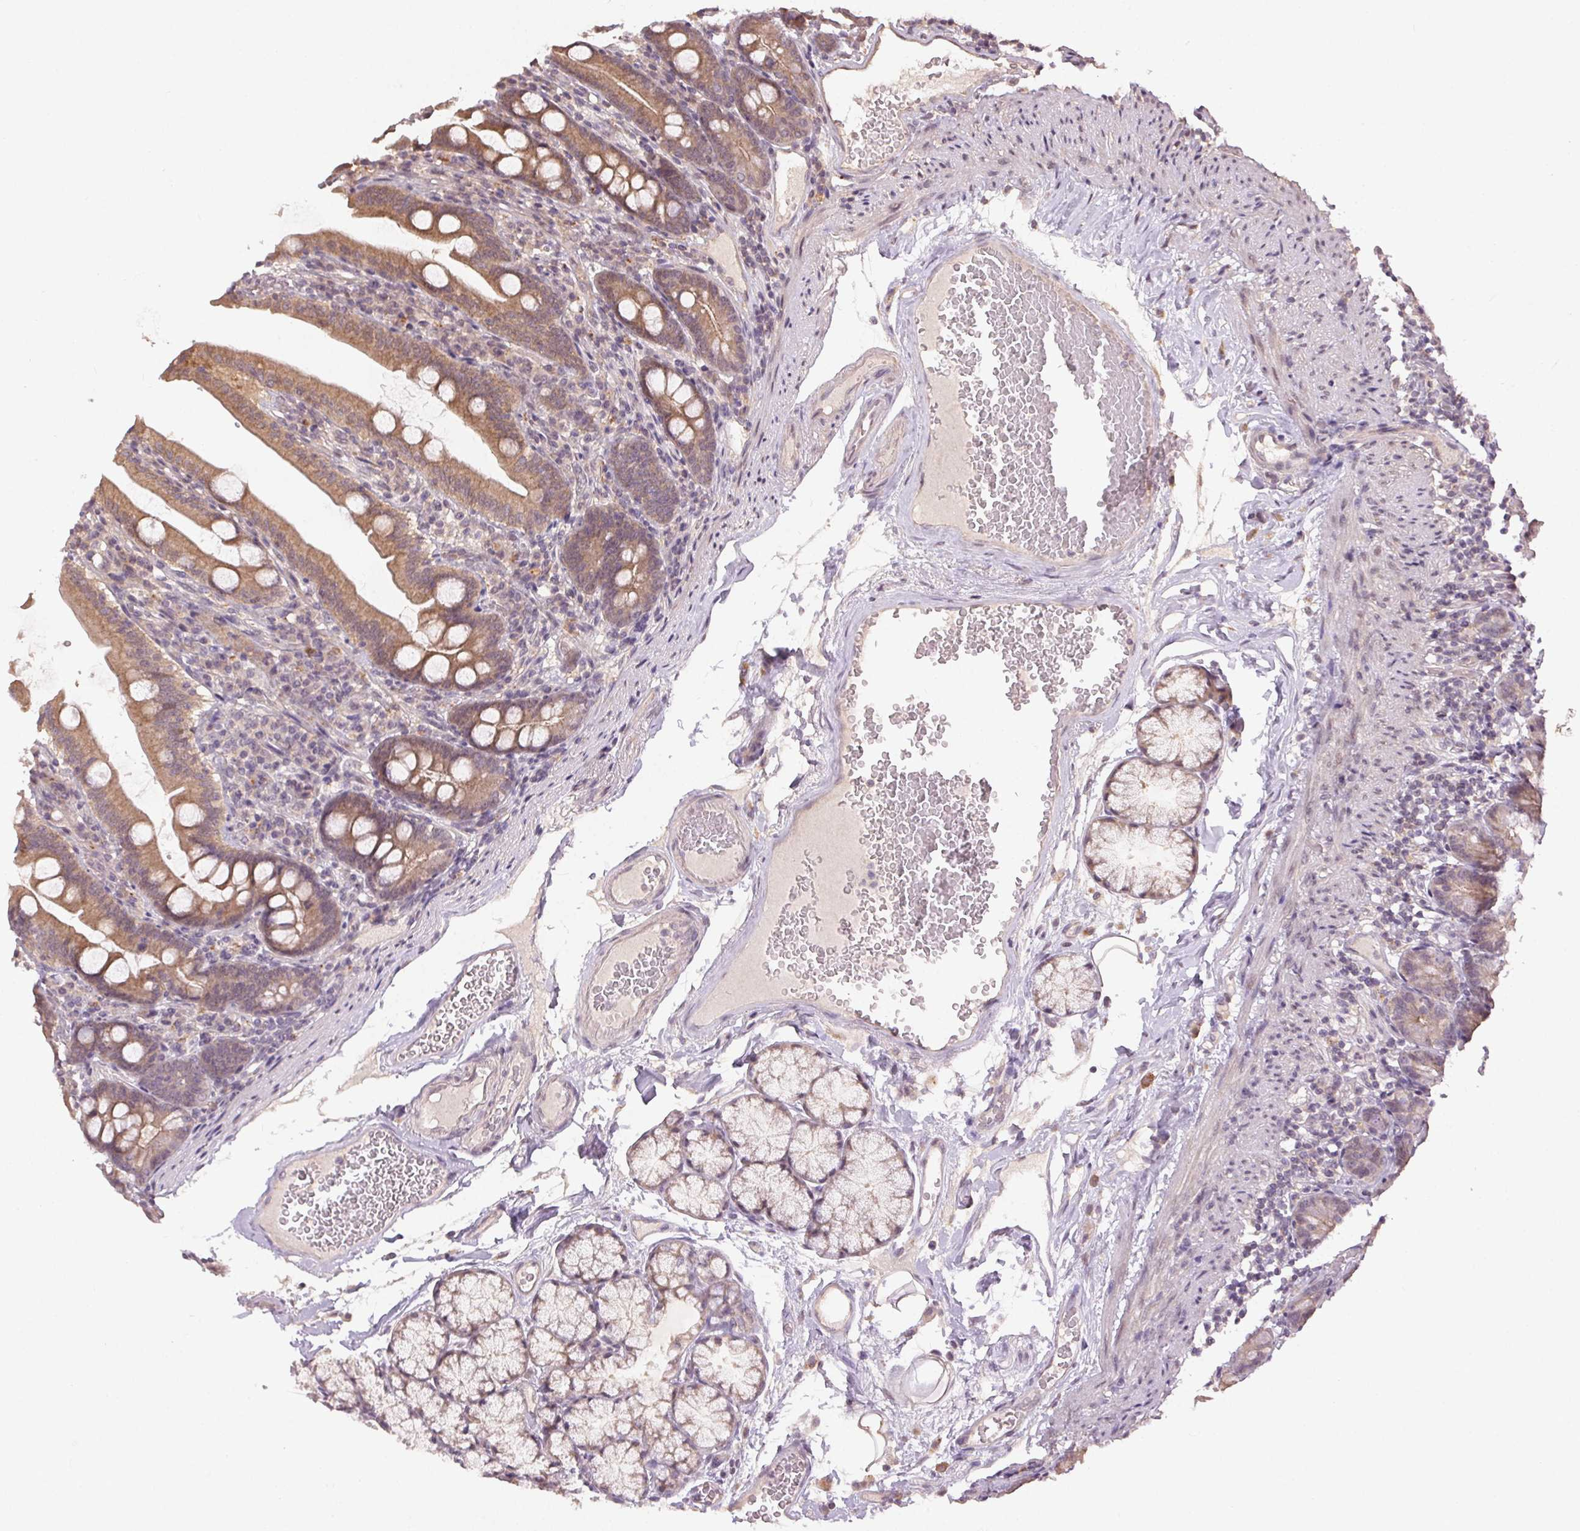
{"staining": {"intensity": "moderate", "quantity": ">75%", "location": "cytoplasmic/membranous"}, "tissue": "duodenum", "cell_type": "Glandular cells", "image_type": "normal", "snomed": [{"axis": "morphology", "description": "Normal tissue, NOS"}, {"axis": "topography", "description": "Duodenum"}], "caption": "Duodenum stained for a protein reveals moderate cytoplasmic/membranous positivity in glandular cells. The staining was performed using DAB, with brown indicating positive protein expression. Nuclei are stained blue with hematoxylin.", "gene": "ATP1B3", "patient": {"sex": "female", "age": 67}}